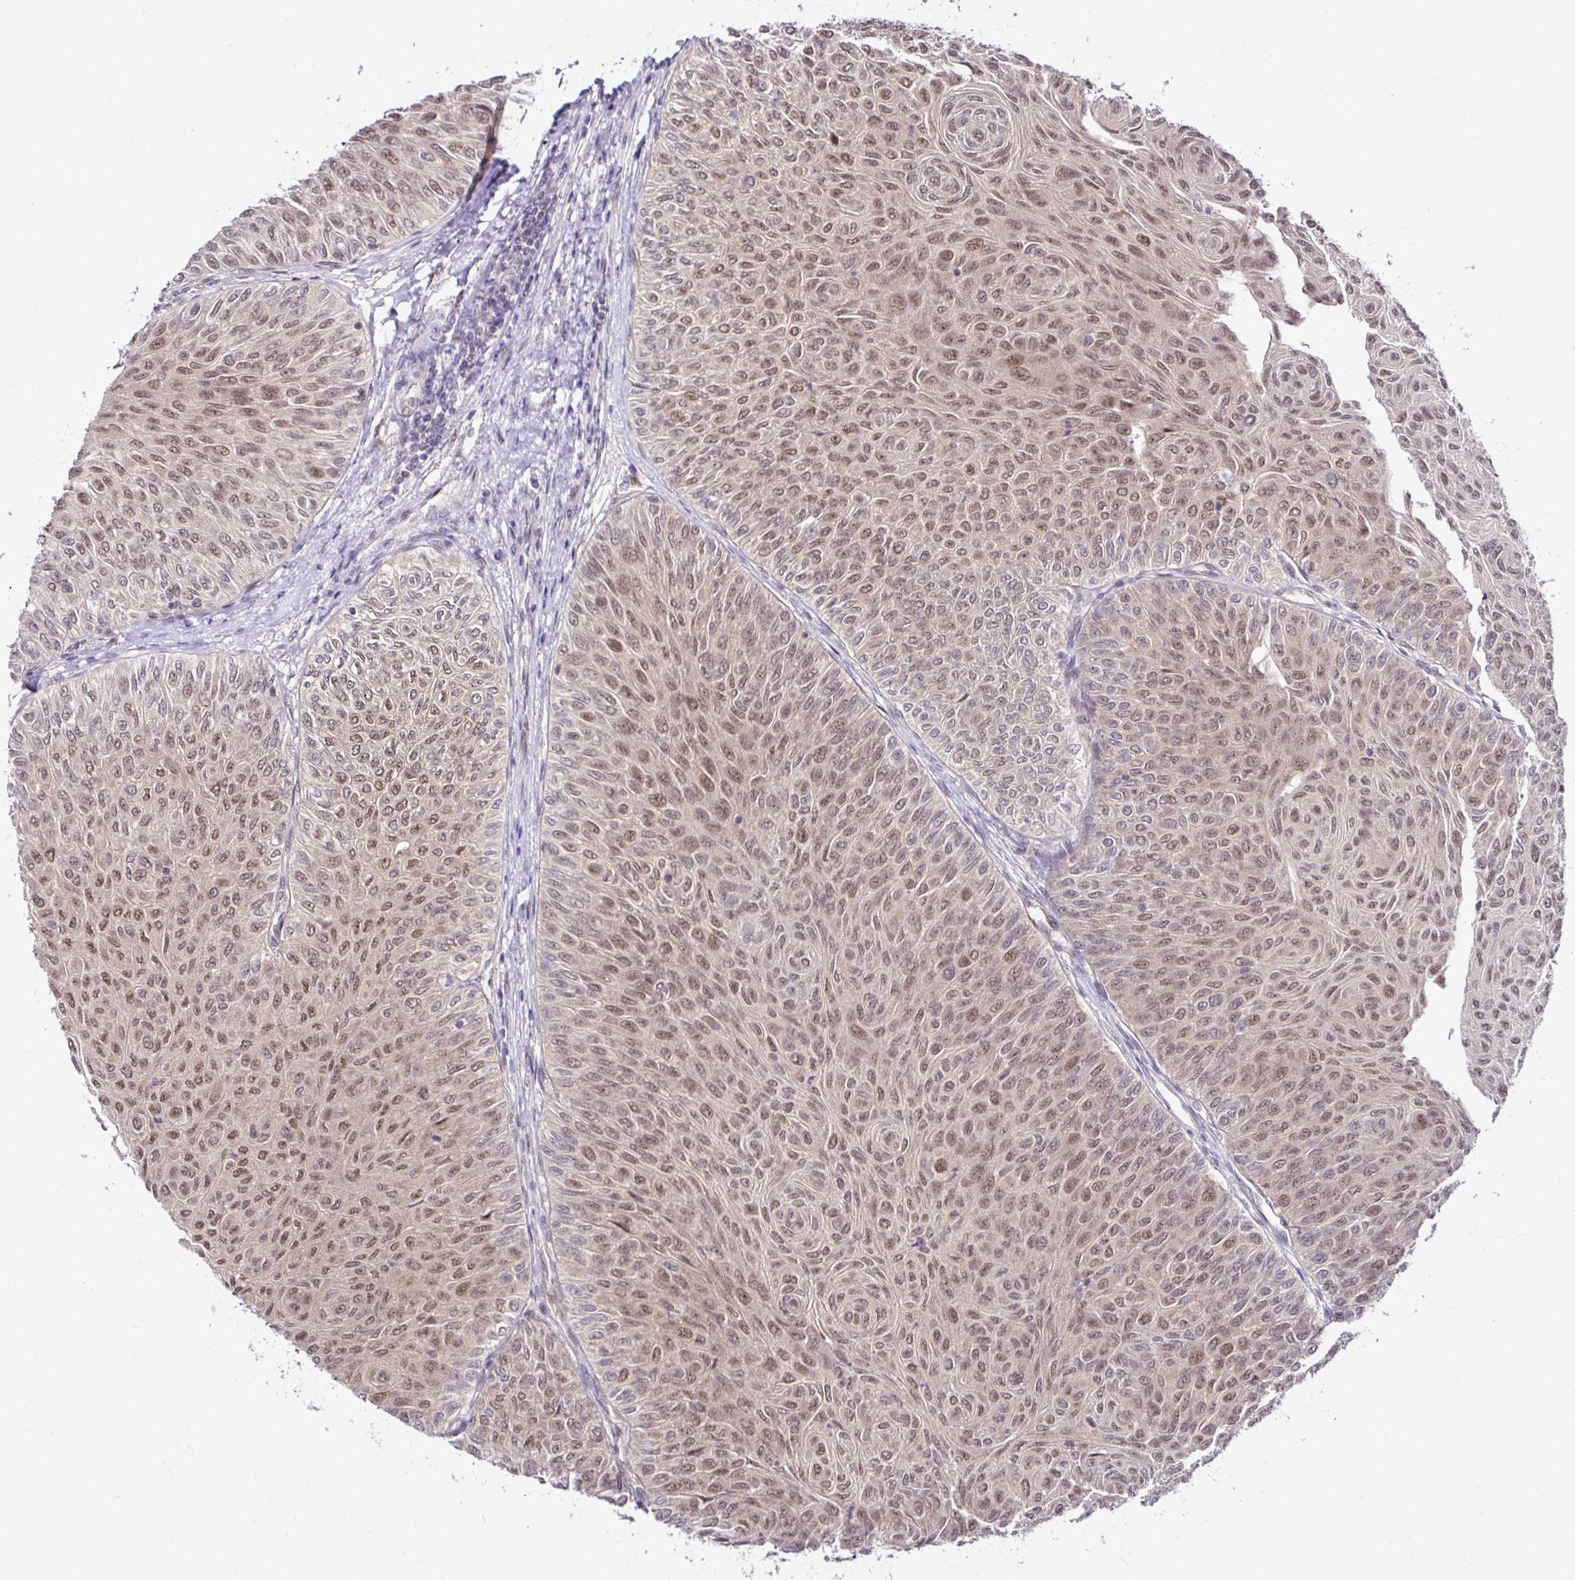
{"staining": {"intensity": "moderate", "quantity": ">75%", "location": "nuclear"}, "tissue": "urothelial cancer", "cell_type": "Tumor cells", "image_type": "cancer", "snomed": [{"axis": "morphology", "description": "Urothelial carcinoma, Low grade"}, {"axis": "topography", "description": "Urinary bladder"}], "caption": "Approximately >75% of tumor cells in human urothelial carcinoma (low-grade) display moderate nuclear protein positivity as visualized by brown immunohistochemical staining.", "gene": "PSMD3", "patient": {"sex": "male", "age": 78}}